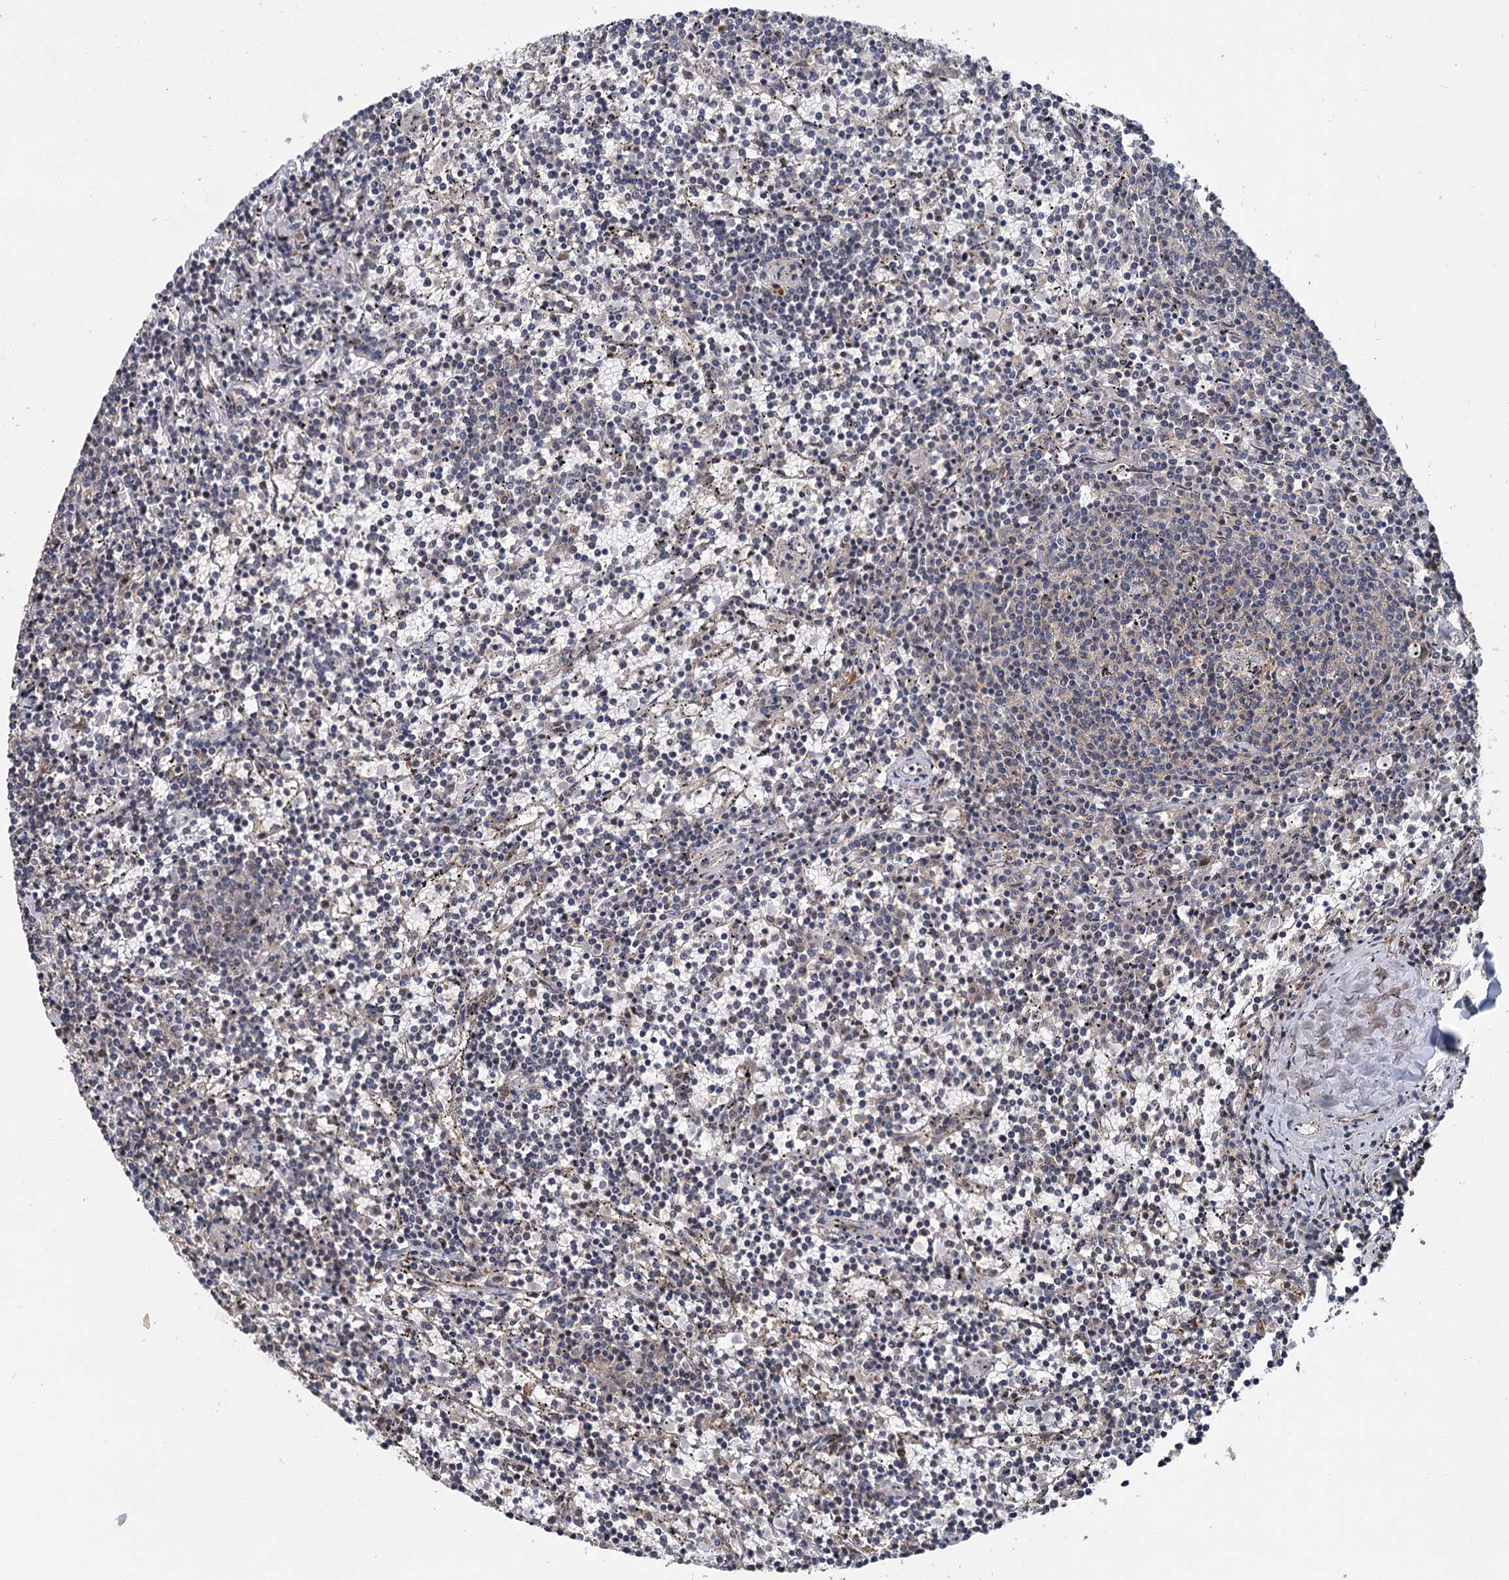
{"staining": {"intensity": "negative", "quantity": "none", "location": "none"}, "tissue": "lymphoma", "cell_type": "Tumor cells", "image_type": "cancer", "snomed": [{"axis": "morphology", "description": "Malignant lymphoma, non-Hodgkin's type, Low grade"}, {"axis": "topography", "description": "Spleen"}], "caption": "The histopathology image exhibits no staining of tumor cells in low-grade malignant lymphoma, non-Hodgkin's type.", "gene": "MYG1", "patient": {"sex": "female", "age": 50}}